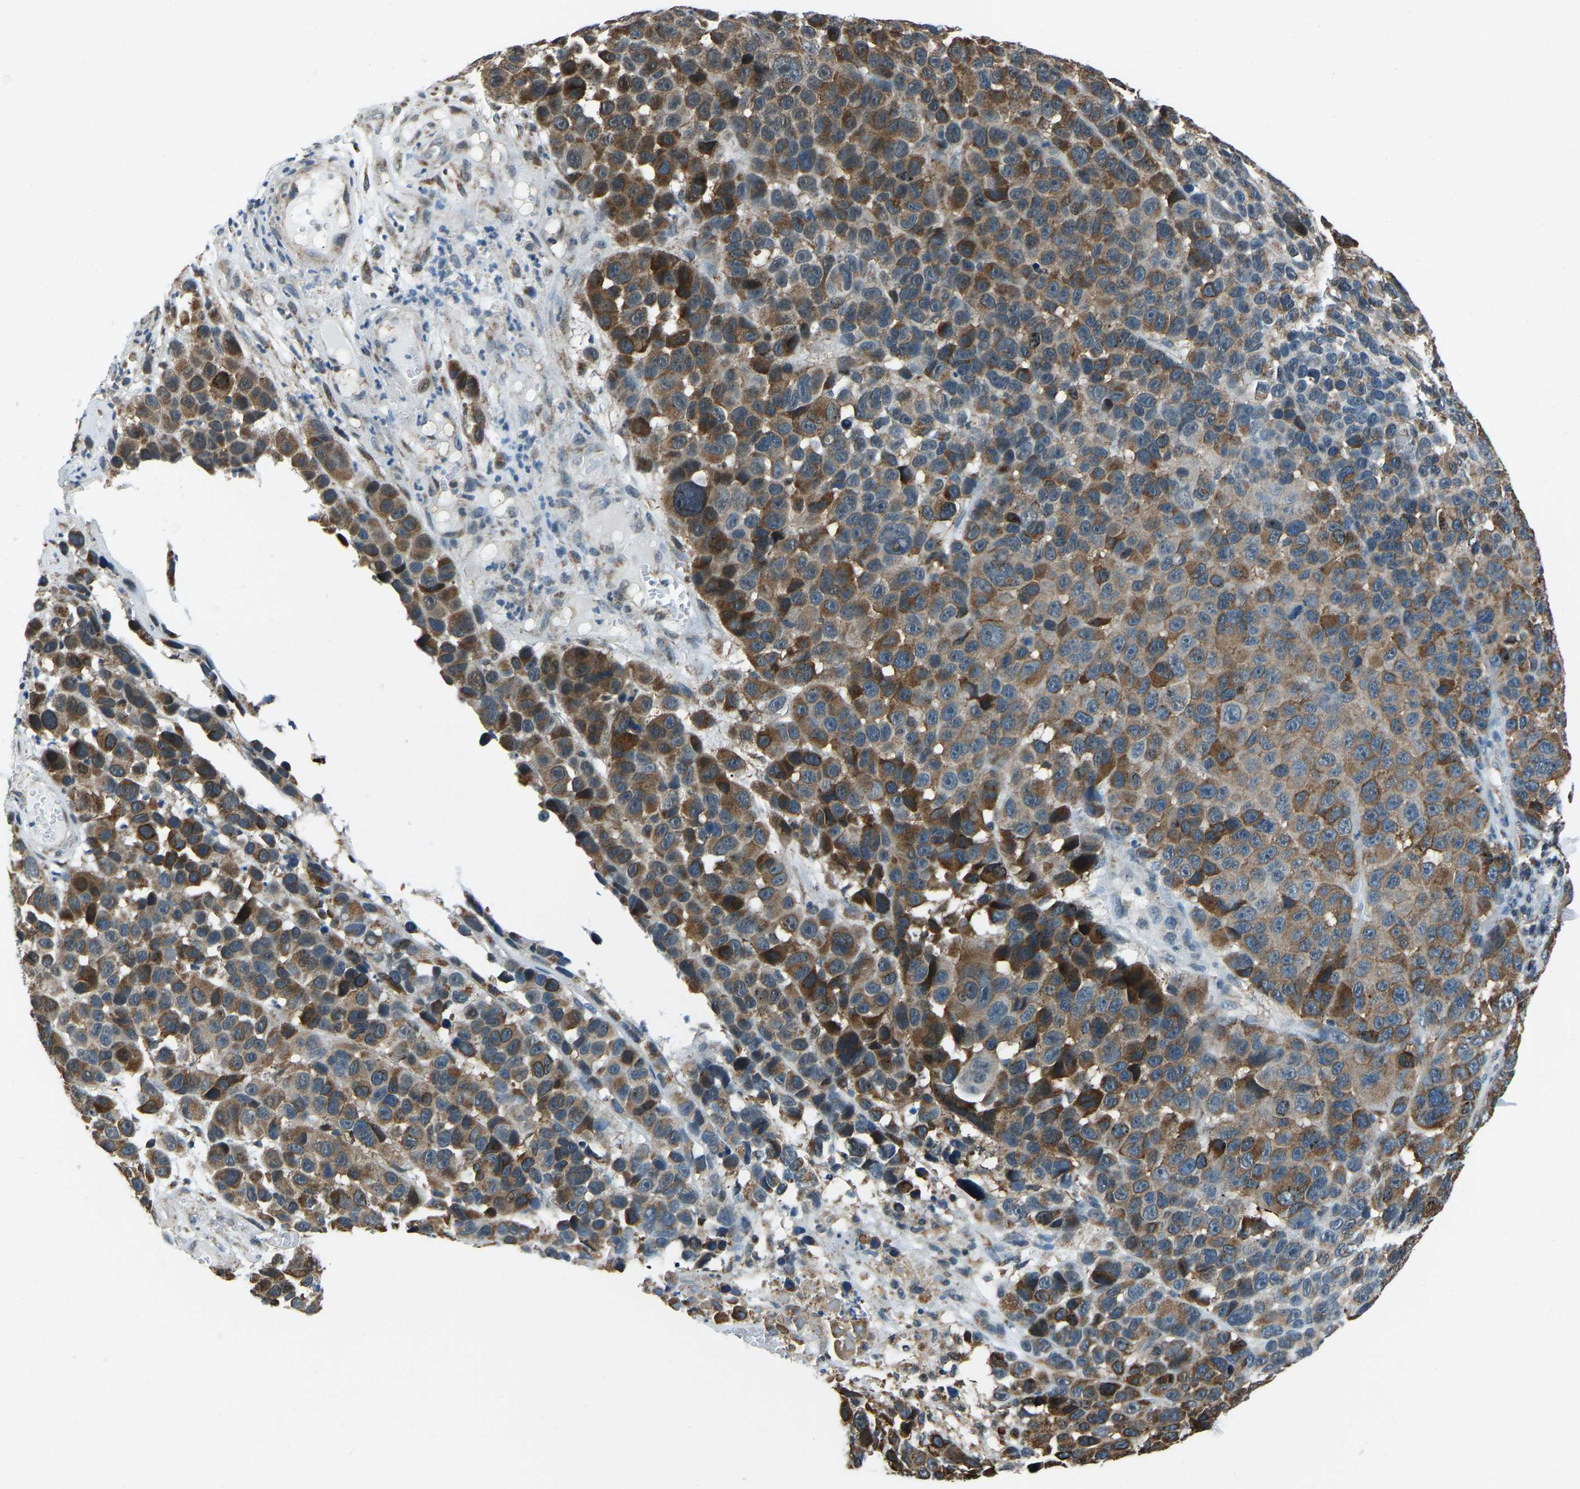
{"staining": {"intensity": "moderate", "quantity": ">75%", "location": "cytoplasmic/membranous"}, "tissue": "melanoma", "cell_type": "Tumor cells", "image_type": "cancer", "snomed": [{"axis": "morphology", "description": "Malignant melanoma, NOS"}, {"axis": "topography", "description": "Skin"}], "caption": "The micrograph shows staining of melanoma, revealing moderate cytoplasmic/membranous protein staining (brown color) within tumor cells.", "gene": "RBM33", "patient": {"sex": "male", "age": 53}}